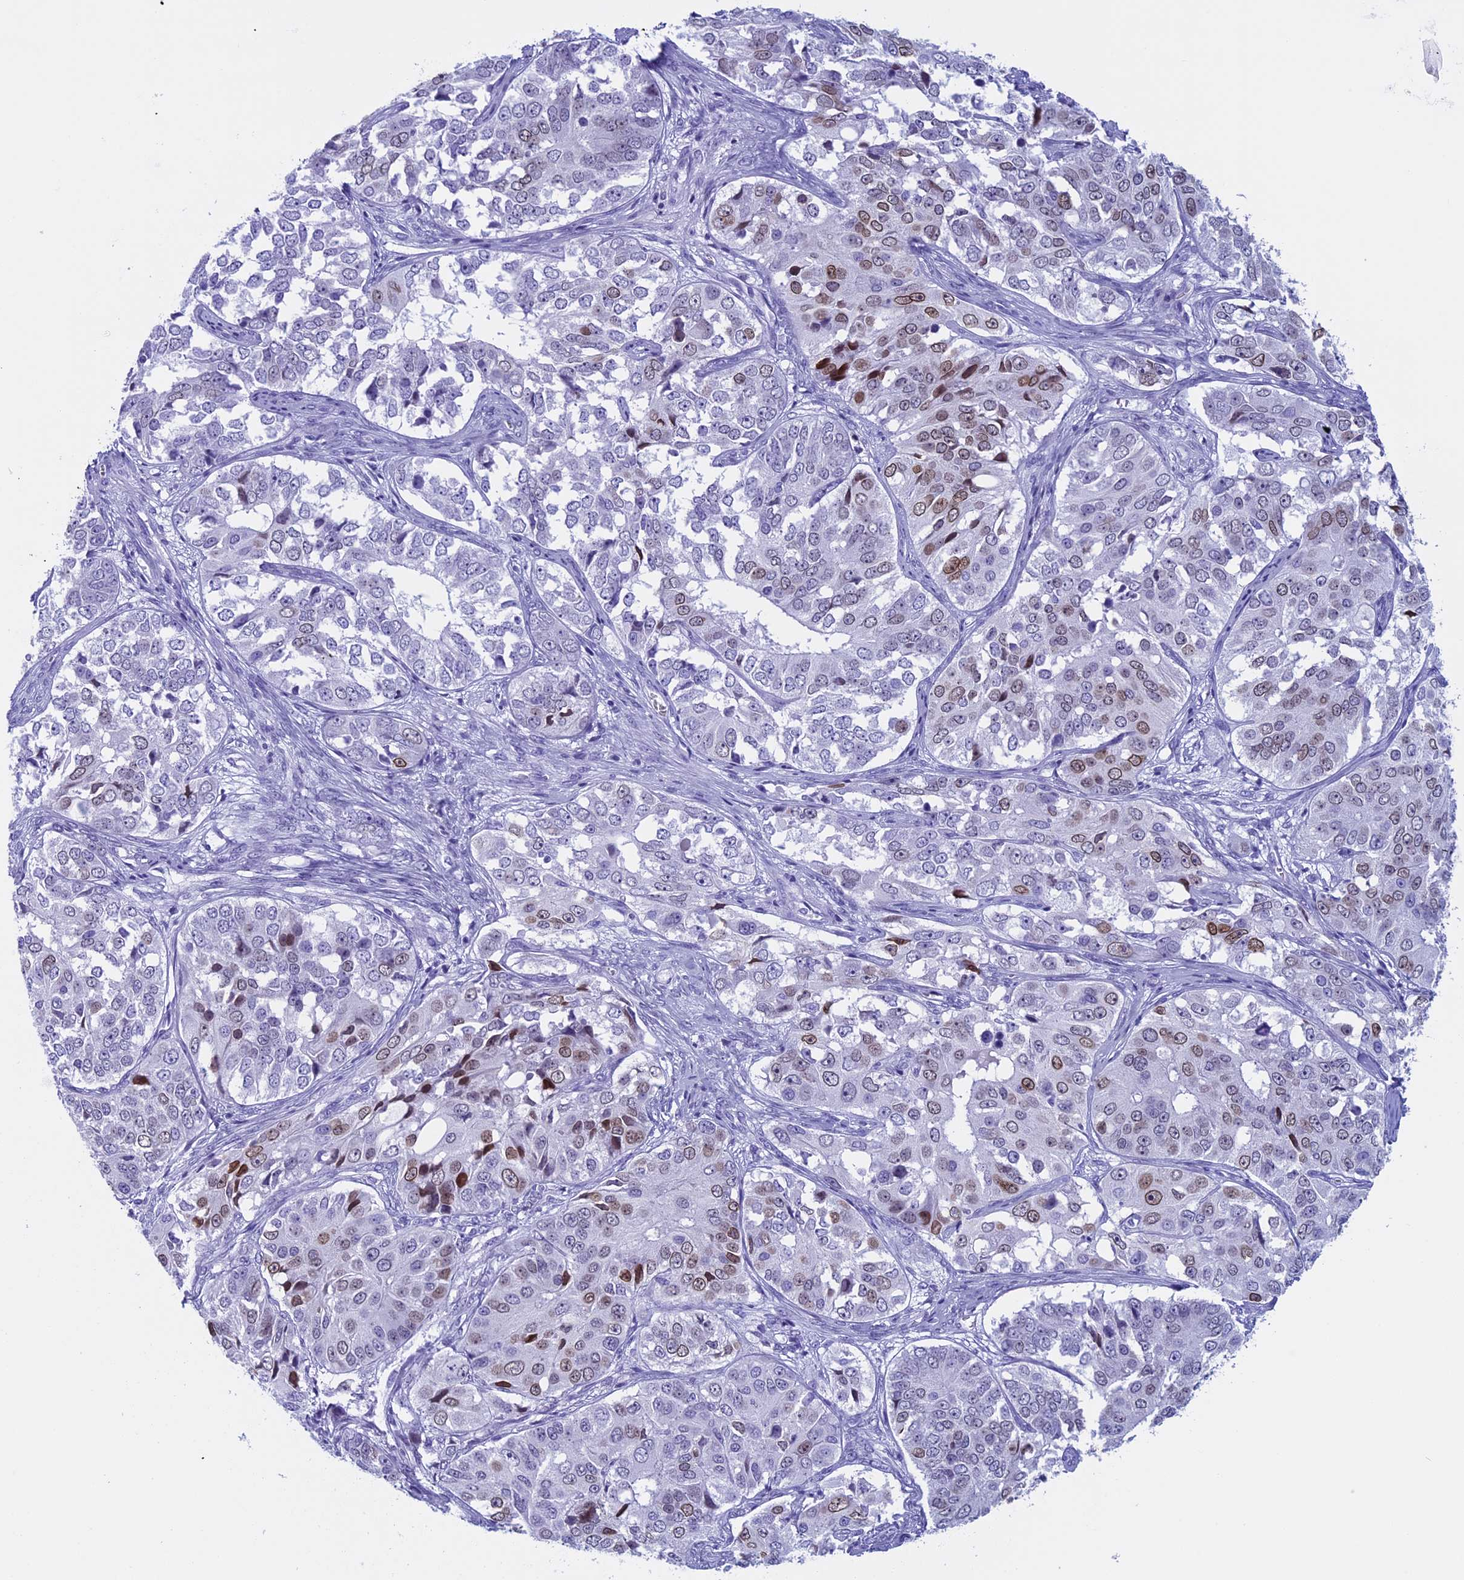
{"staining": {"intensity": "moderate", "quantity": "25%-75%", "location": "cytoplasmic/membranous,nuclear"}, "tissue": "ovarian cancer", "cell_type": "Tumor cells", "image_type": "cancer", "snomed": [{"axis": "morphology", "description": "Carcinoma, endometroid"}, {"axis": "topography", "description": "Ovary"}], "caption": "This is an image of IHC staining of ovarian endometroid carcinoma, which shows moderate expression in the cytoplasmic/membranous and nuclear of tumor cells.", "gene": "FAM169A", "patient": {"sex": "female", "age": 51}}